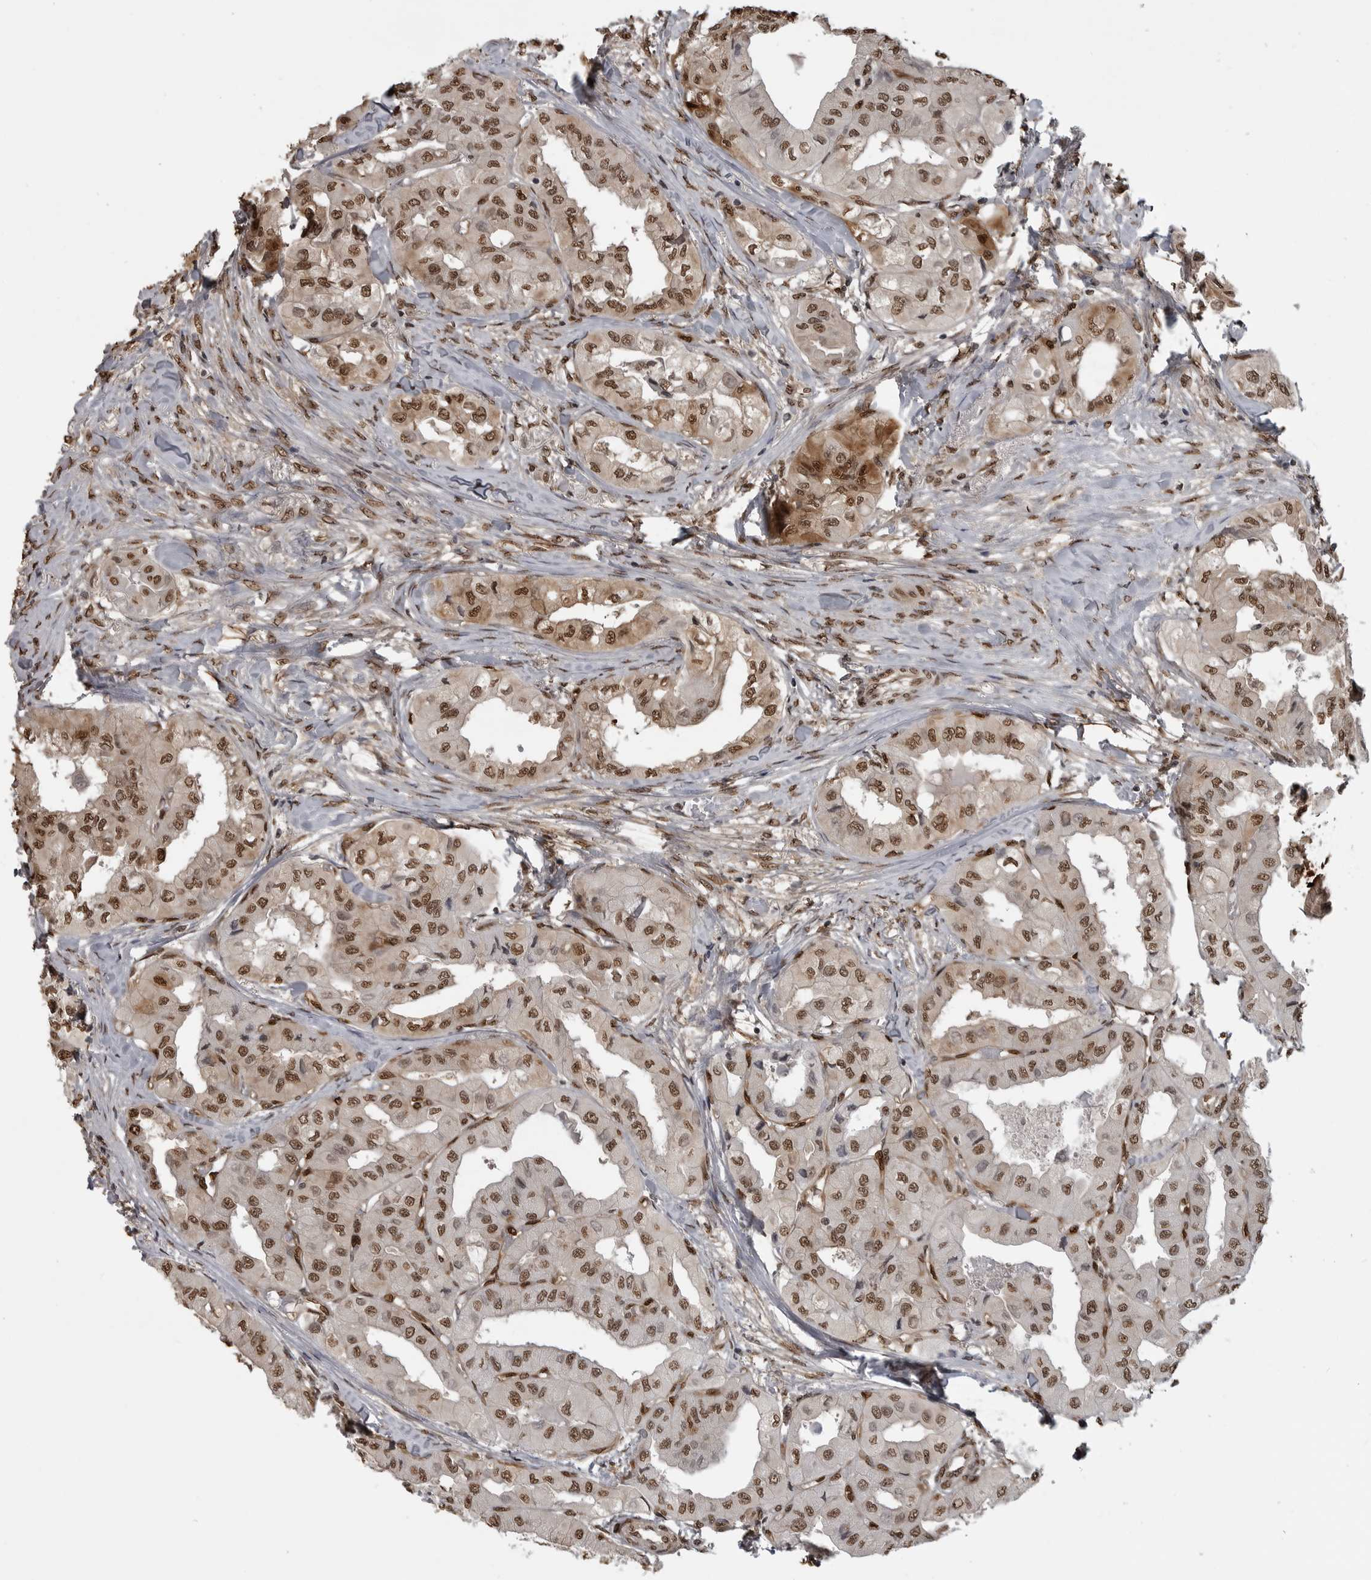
{"staining": {"intensity": "moderate", "quantity": ">75%", "location": "nuclear"}, "tissue": "thyroid cancer", "cell_type": "Tumor cells", "image_type": "cancer", "snomed": [{"axis": "morphology", "description": "Papillary adenocarcinoma, NOS"}, {"axis": "topography", "description": "Thyroid gland"}], "caption": "Protein staining of thyroid papillary adenocarcinoma tissue reveals moderate nuclear expression in approximately >75% of tumor cells. The staining was performed using DAB (3,3'-diaminobenzidine) to visualize the protein expression in brown, while the nuclei were stained in blue with hematoxylin (Magnification: 20x).", "gene": "SMAD2", "patient": {"sex": "female", "age": 59}}